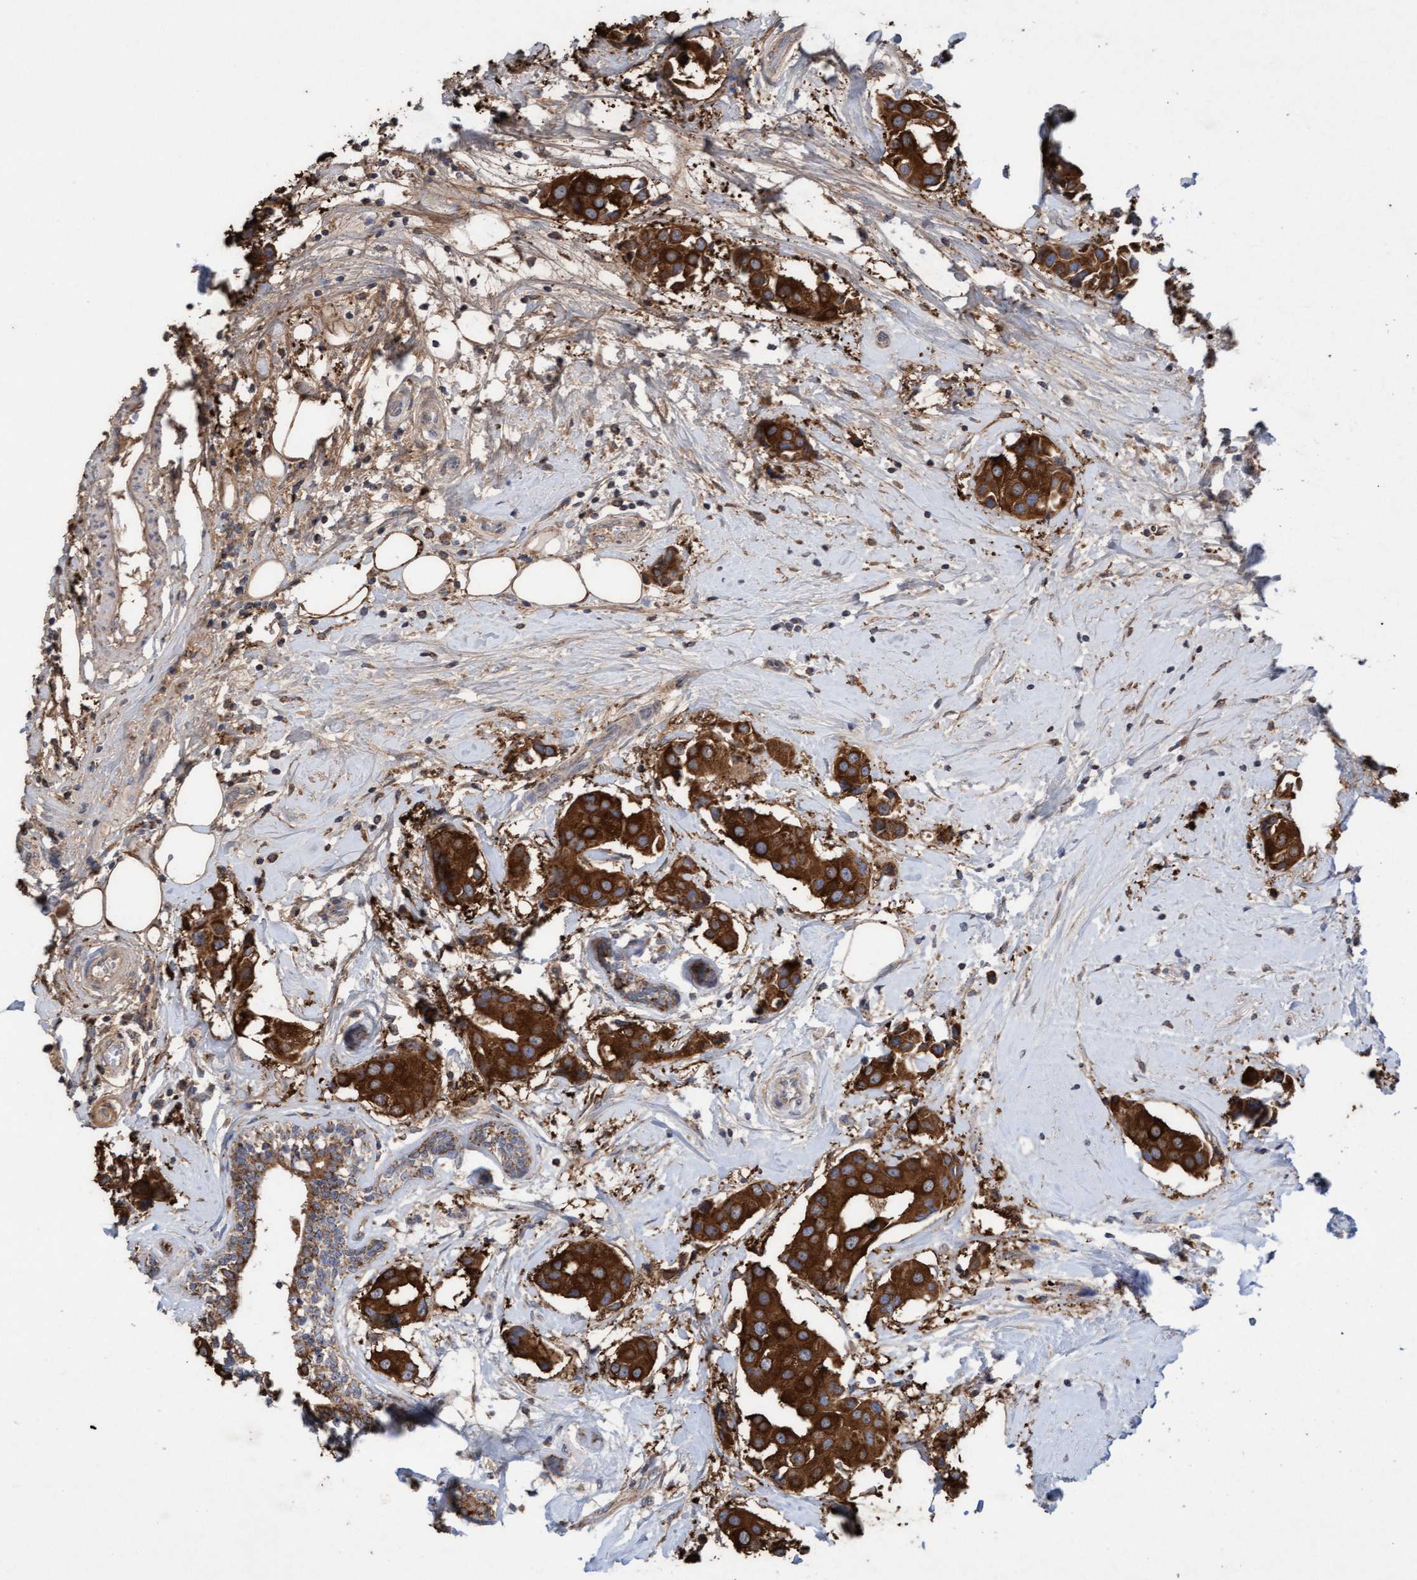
{"staining": {"intensity": "strong", "quantity": ">75%", "location": "cytoplasmic/membranous"}, "tissue": "breast cancer", "cell_type": "Tumor cells", "image_type": "cancer", "snomed": [{"axis": "morphology", "description": "Normal tissue, NOS"}, {"axis": "morphology", "description": "Duct carcinoma"}, {"axis": "topography", "description": "Breast"}], "caption": "About >75% of tumor cells in breast cancer show strong cytoplasmic/membranous protein expression as visualized by brown immunohistochemical staining.", "gene": "ATPAF2", "patient": {"sex": "female", "age": 39}}